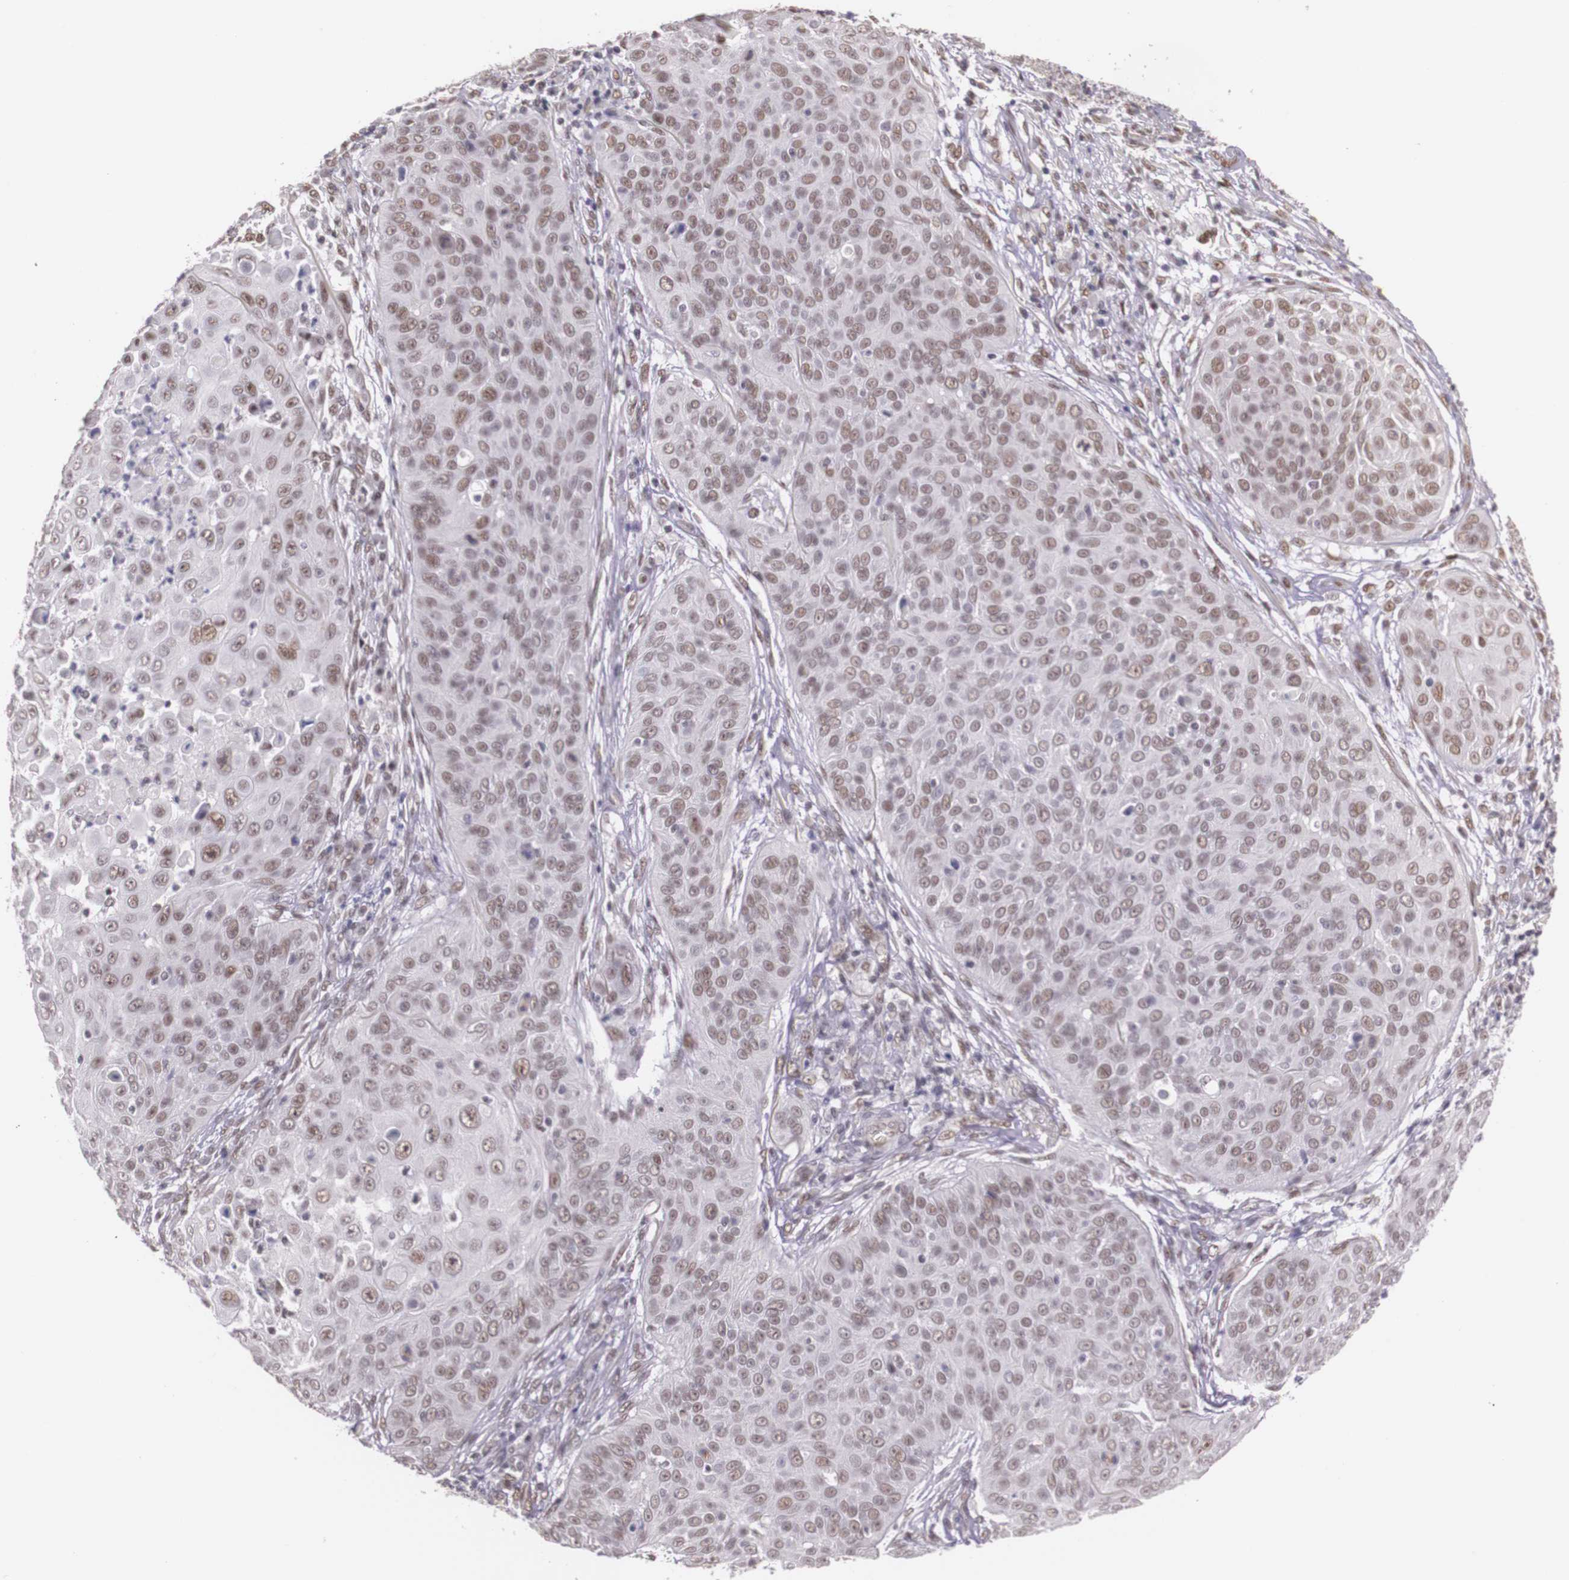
{"staining": {"intensity": "weak", "quantity": "25%-75%", "location": "nuclear"}, "tissue": "skin cancer", "cell_type": "Tumor cells", "image_type": "cancer", "snomed": [{"axis": "morphology", "description": "Squamous cell carcinoma, NOS"}, {"axis": "topography", "description": "Skin"}], "caption": "Skin cancer (squamous cell carcinoma) stained with a protein marker reveals weak staining in tumor cells.", "gene": "WDR13", "patient": {"sex": "male", "age": 82}}